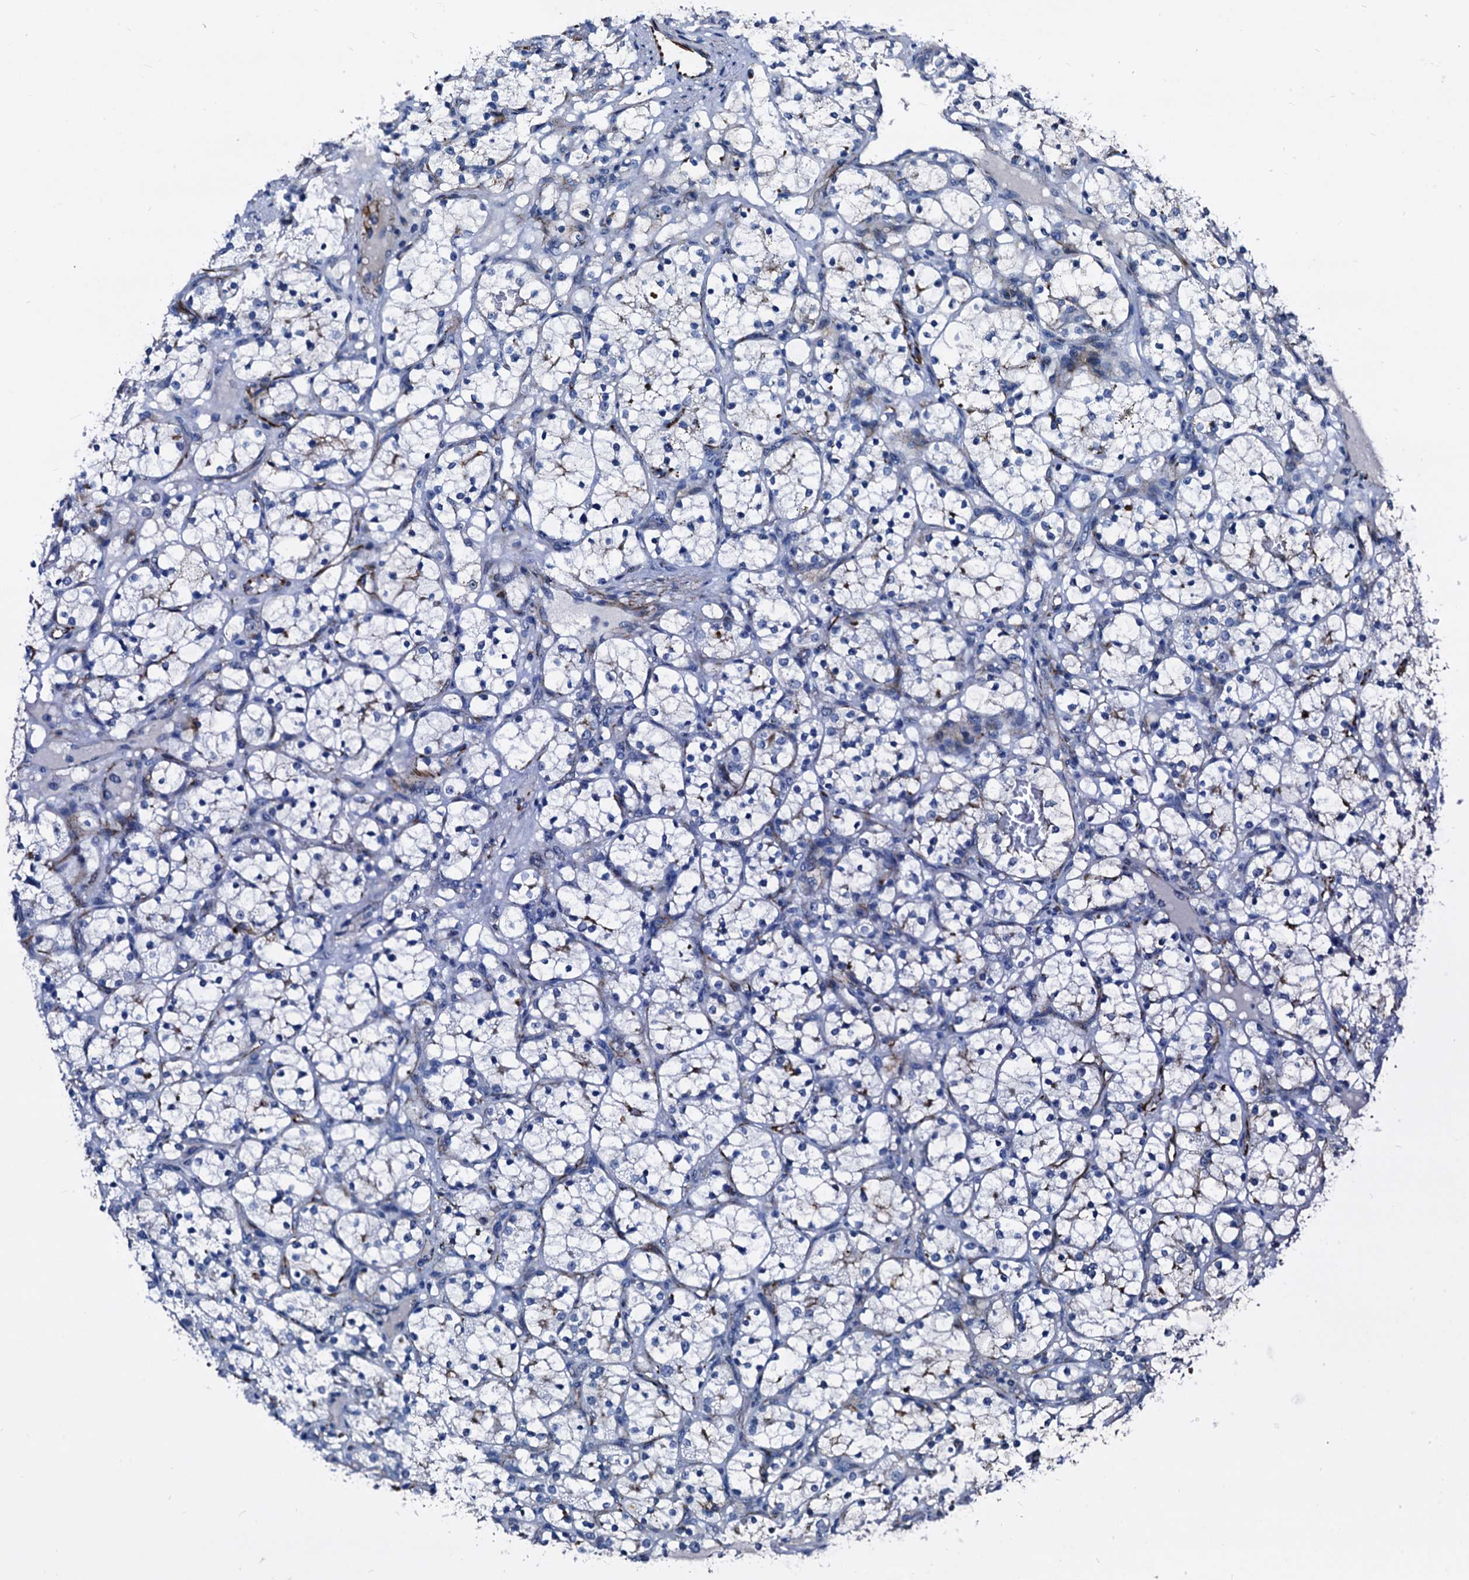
{"staining": {"intensity": "negative", "quantity": "none", "location": "none"}, "tissue": "renal cancer", "cell_type": "Tumor cells", "image_type": "cancer", "snomed": [{"axis": "morphology", "description": "Adenocarcinoma, NOS"}, {"axis": "topography", "description": "Kidney"}], "caption": "Tumor cells show no significant protein staining in renal cancer.", "gene": "EMG1", "patient": {"sex": "female", "age": 69}}